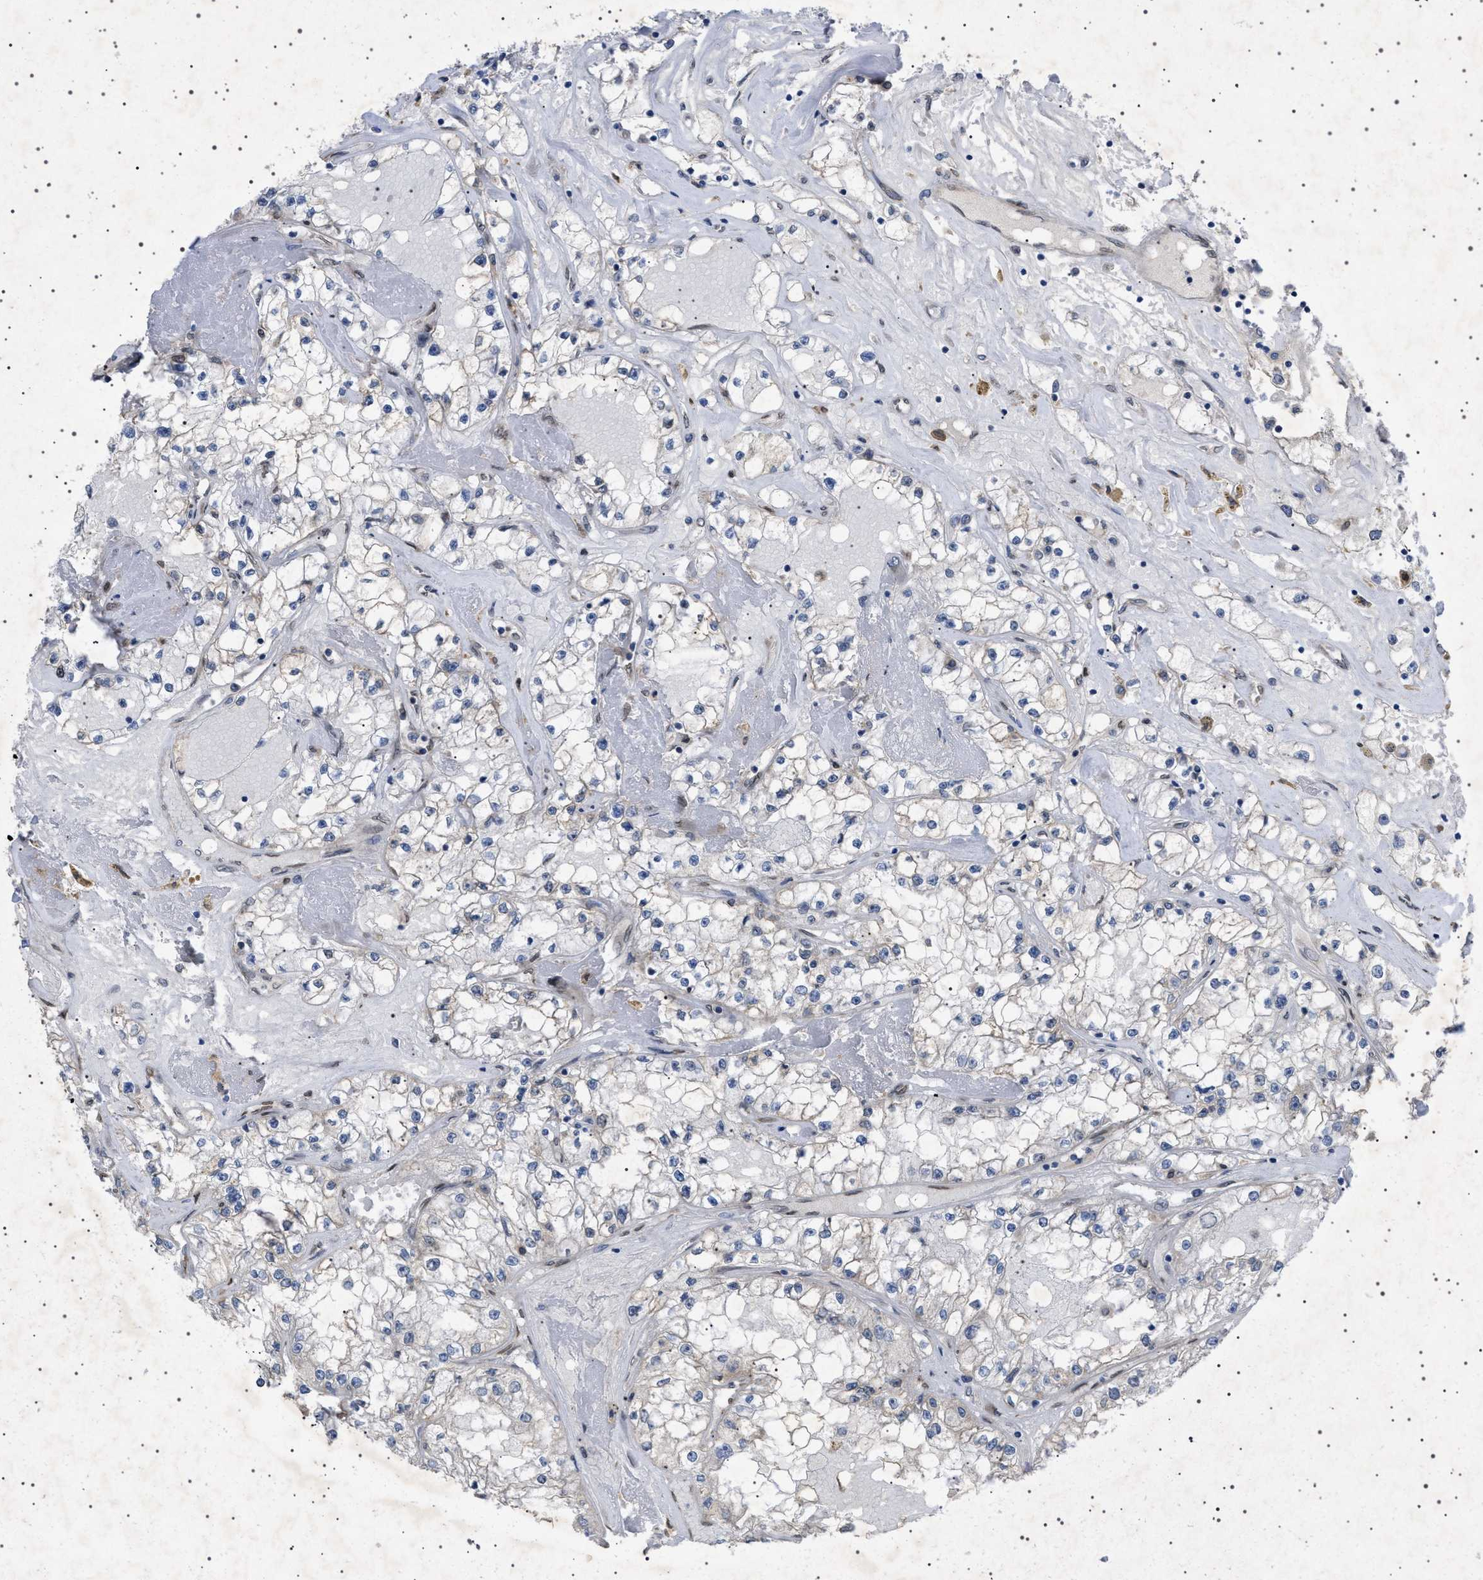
{"staining": {"intensity": "negative", "quantity": "none", "location": "none"}, "tissue": "renal cancer", "cell_type": "Tumor cells", "image_type": "cancer", "snomed": [{"axis": "morphology", "description": "Adenocarcinoma, NOS"}, {"axis": "topography", "description": "Kidney"}], "caption": "An immunohistochemistry (IHC) photomicrograph of renal cancer is shown. There is no staining in tumor cells of renal cancer. (Brightfield microscopy of DAB (3,3'-diaminobenzidine) immunohistochemistry (IHC) at high magnification).", "gene": "NUP93", "patient": {"sex": "male", "age": 56}}